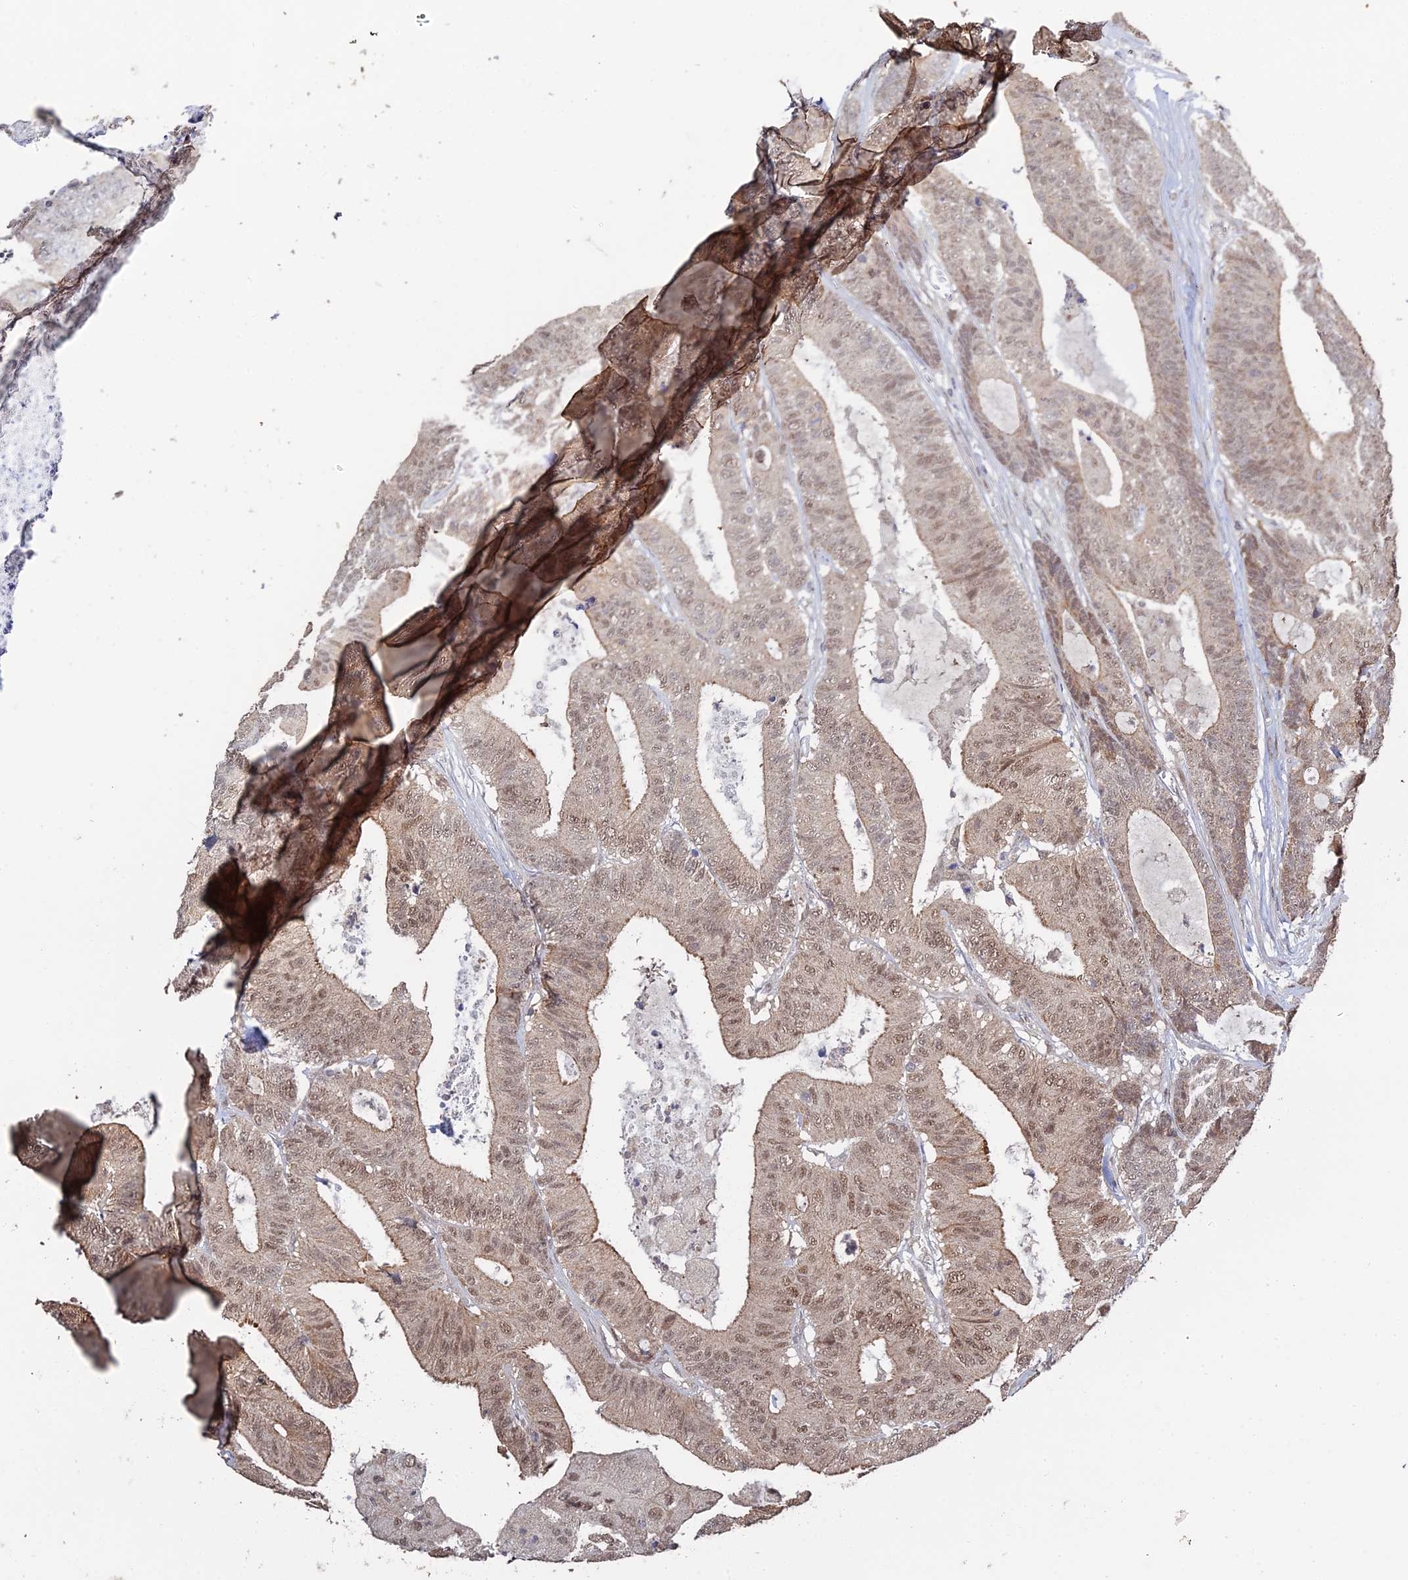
{"staining": {"intensity": "moderate", "quantity": ">75%", "location": "cytoplasmic/membranous,nuclear"}, "tissue": "colorectal cancer", "cell_type": "Tumor cells", "image_type": "cancer", "snomed": [{"axis": "morphology", "description": "Adenocarcinoma, NOS"}, {"axis": "topography", "description": "Colon"}], "caption": "Brown immunohistochemical staining in human colorectal adenocarcinoma demonstrates moderate cytoplasmic/membranous and nuclear expression in about >75% of tumor cells.", "gene": "ERCC5", "patient": {"sex": "female", "age": 84}}